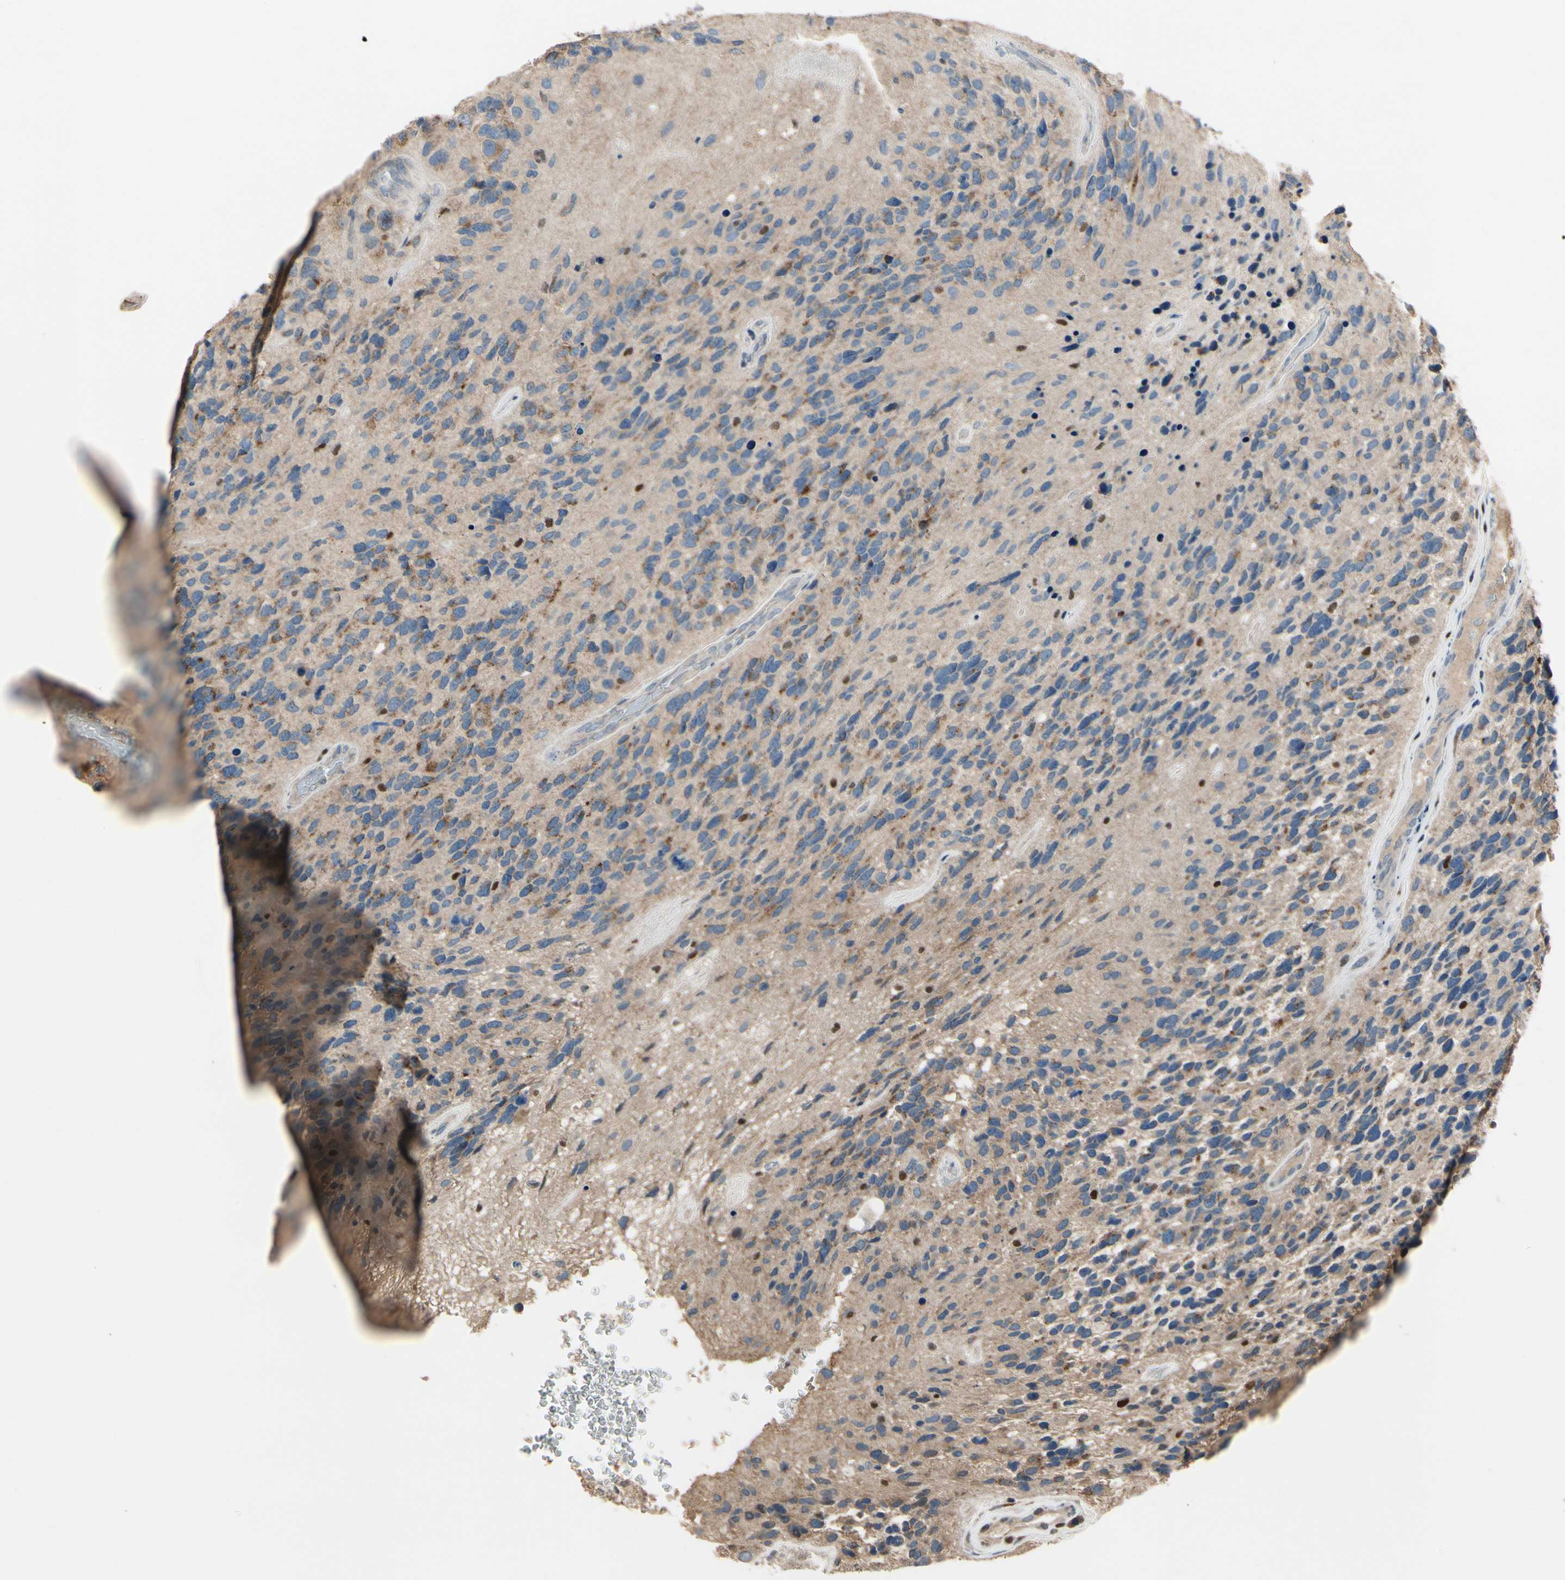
{"staining": {"intensity": "strong", "quantity": "<25%", "location": "cytoplasmic/membranous"}, "tissue": "glioma", "cell_type": "Tumor cells", "image_type": "cancer", "snomed": [{"axis": "morphology", "description": "Glioma, malignant, High grade"}, {"axis": "topography", "description": "Brain"}], "caption": "Tumor cells show medium levels of strong cytoplasmic/membranous staining in about <25% of cells in glioma. Nuclei are stained in blue.", "gene": "CGREF1", "patient": {"sex": "female", "age": 58}}